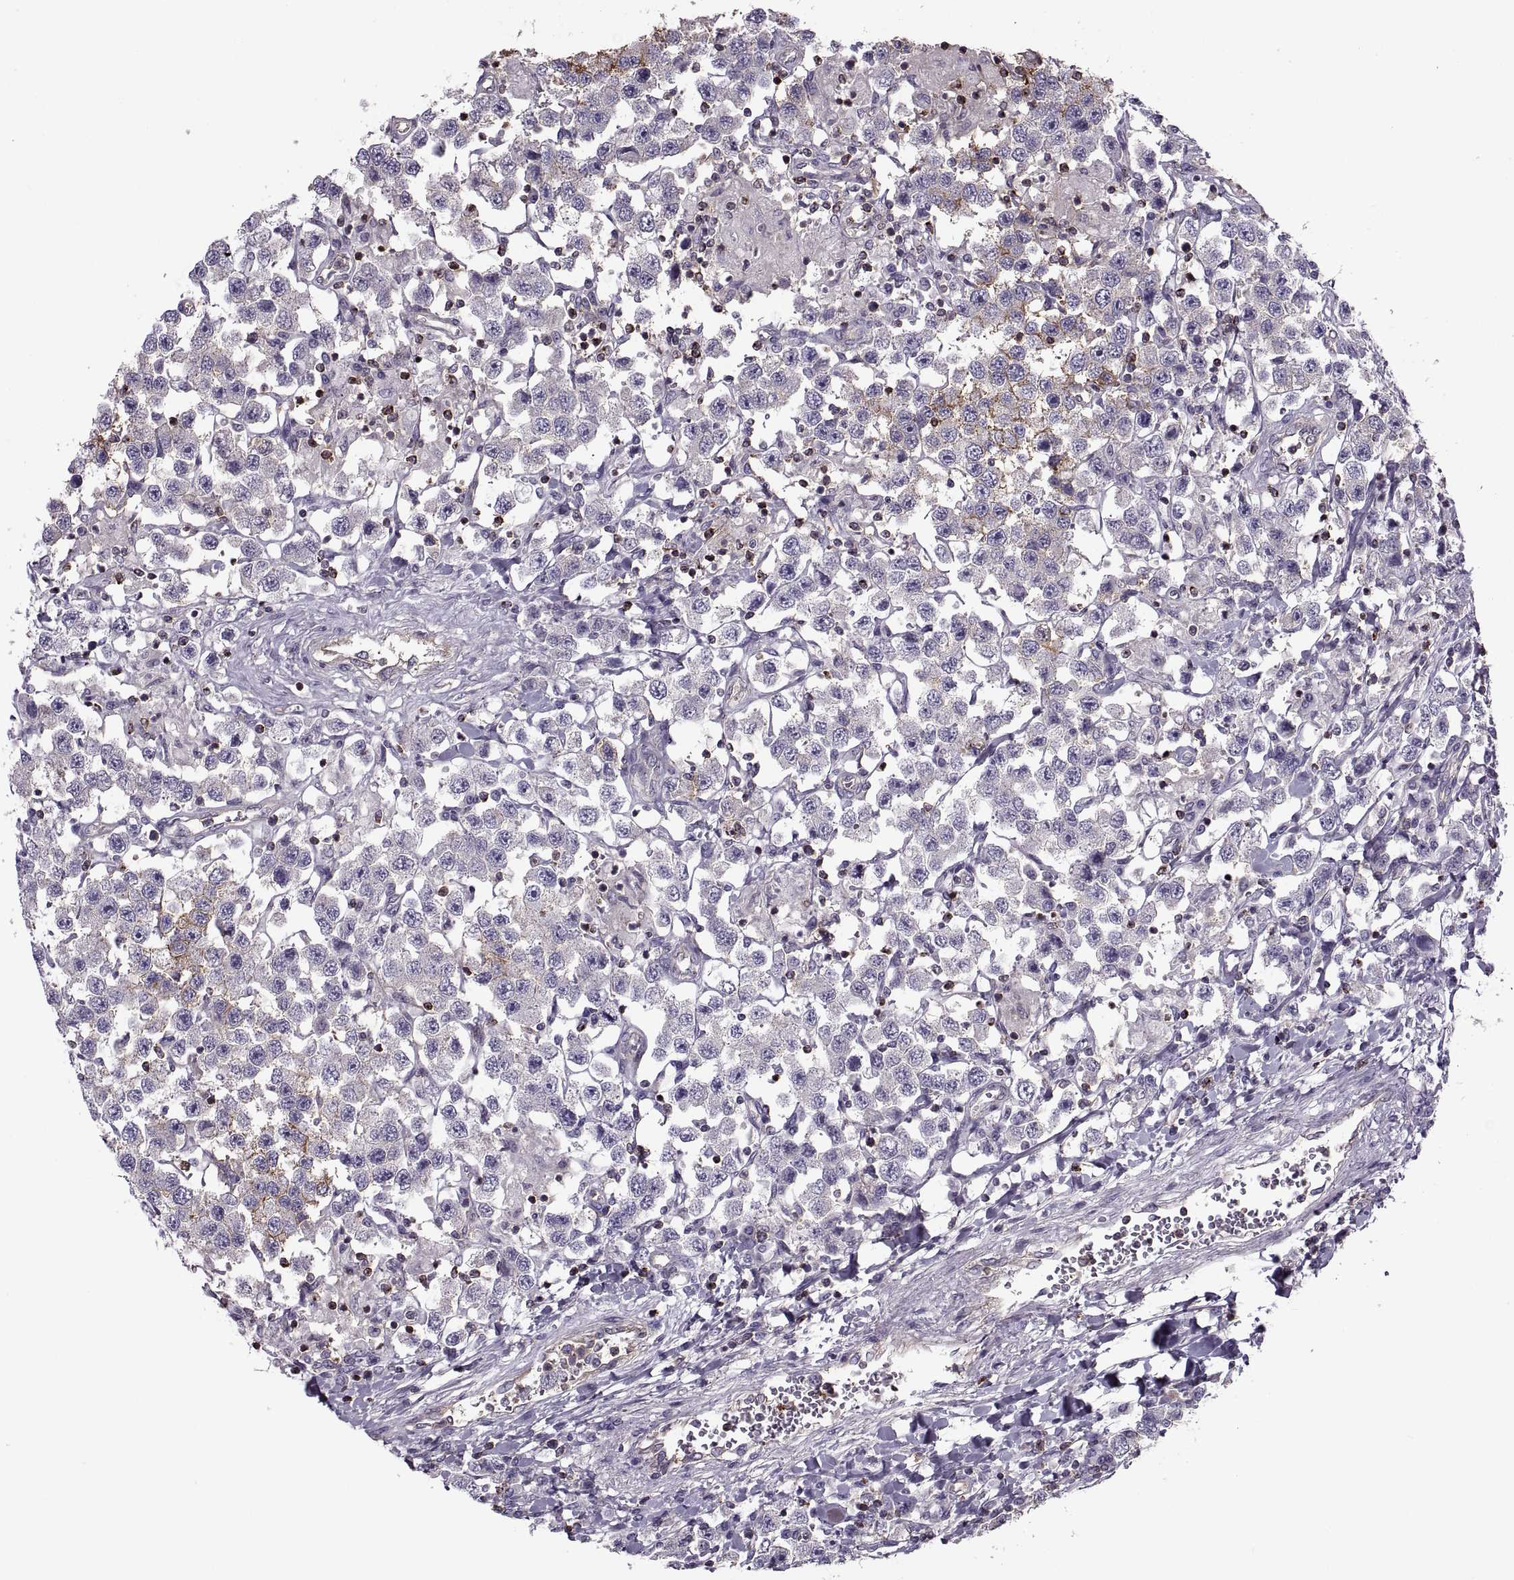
{"staining": {"intensity": "negative", "quantity": "none", "location": "none"}, "tissue": "testis cancer", "cell_type": "Tumor cells", "image_type": "cancer", "snomed": [{"axis": "morphology", "description": "Seminoma, NOS"}, {"axis": "topography", "description": "Testis"}], "caption": "Tumor cells are negative for protein expression in human seminoma (testis). (DAB immunohistochemistry (IHC) with hematoxylin counter stain).", "gene": "SLC2A3", "patient": {"sex": "male", "age": 45}}